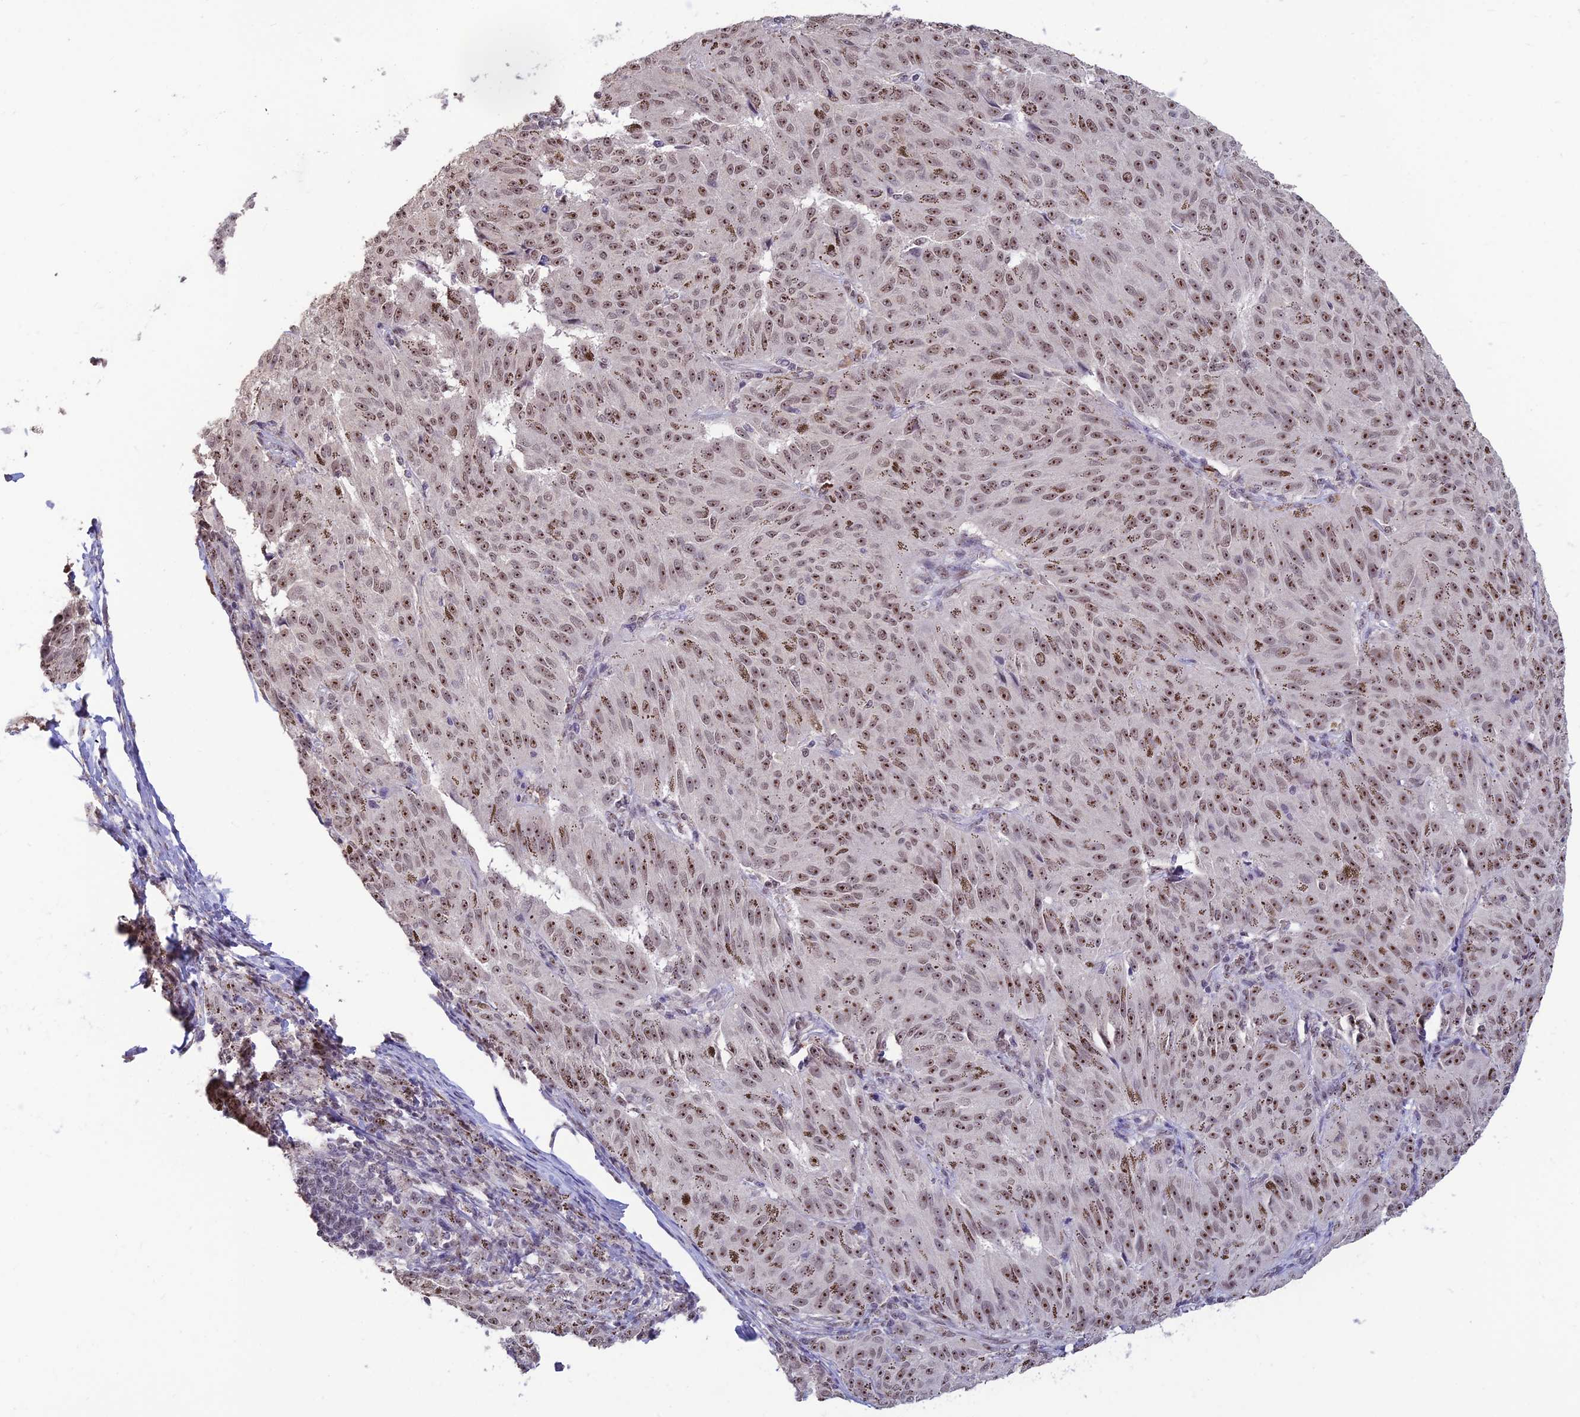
{"staining": {"intensity": "moderate", "quantity": ">75%", "location": "nuclear"}, "tissue": "melanoma", "cell_type": "Tumor cells", "image_type": "cancer", "snomed": [{"axis": "morphology", "description": "Malignant melanoma, NOS"}, {"axis": "topography", "description": "Skin"}], "caption": "Immunohistochemistry of melanoma demonstrates medium levels of moderate nuclear staining in about >75% of tumor cells.", "gene": "POLR1G", "patient": {"sex": "female", "age": 72}}